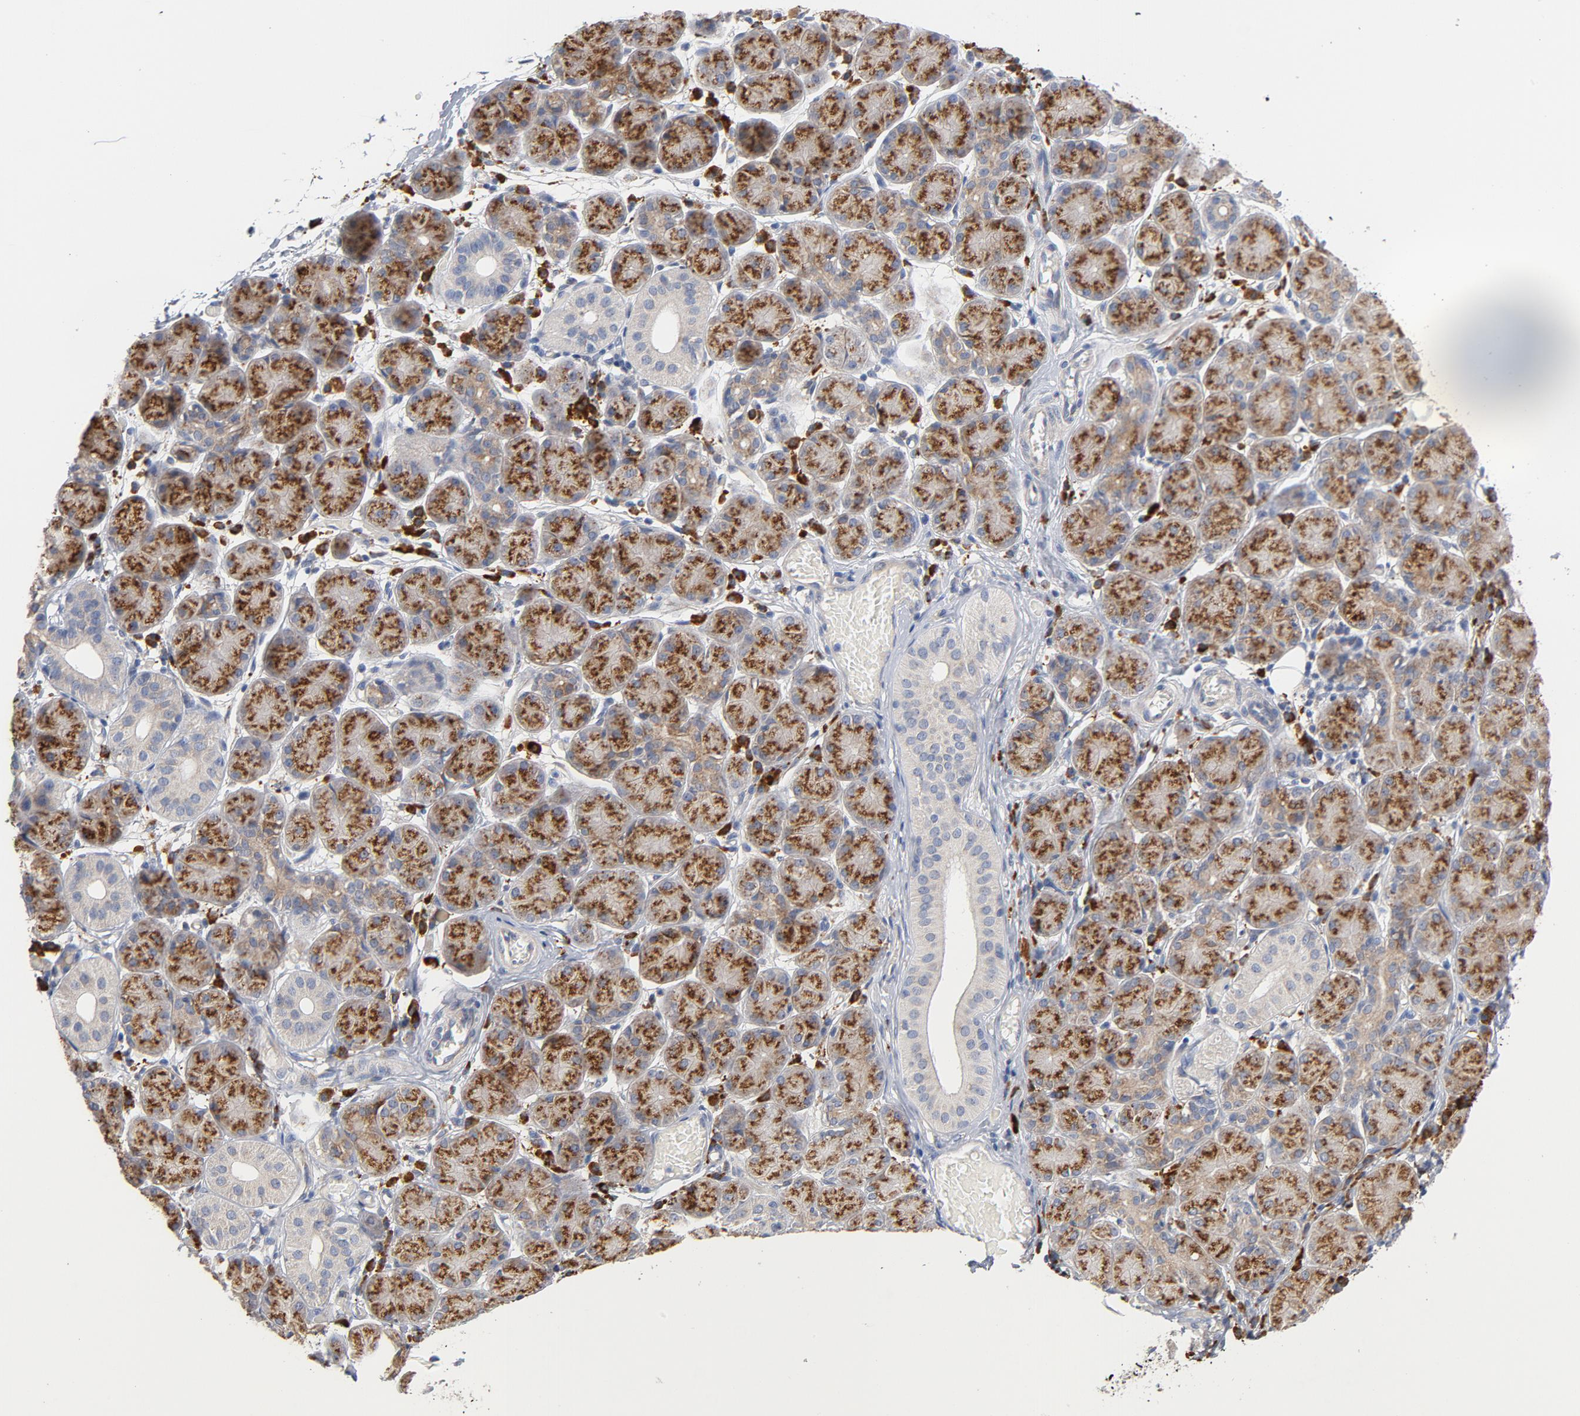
{"staining": {"intensity": "moderate", "quantity": ">75%", "location": "cytoplasmic/membranous"}, "tissue": "salivary gland", "cell_type": "Glandular cells", "image_type": "normal", "snomed": [{"axis": "morphology", "description": "Normal tissue, NOS"}, {"axis": "topography", "description": "Salivary gland"}], "caption": "Glandular cells exhibit medium levels of moderate cytoplasmic/membranous positivity in about >75% of cells in unremarkable salivary gland.", "gene": "RAPGEF3", "patient": {"sex": "female", "age": 24}}